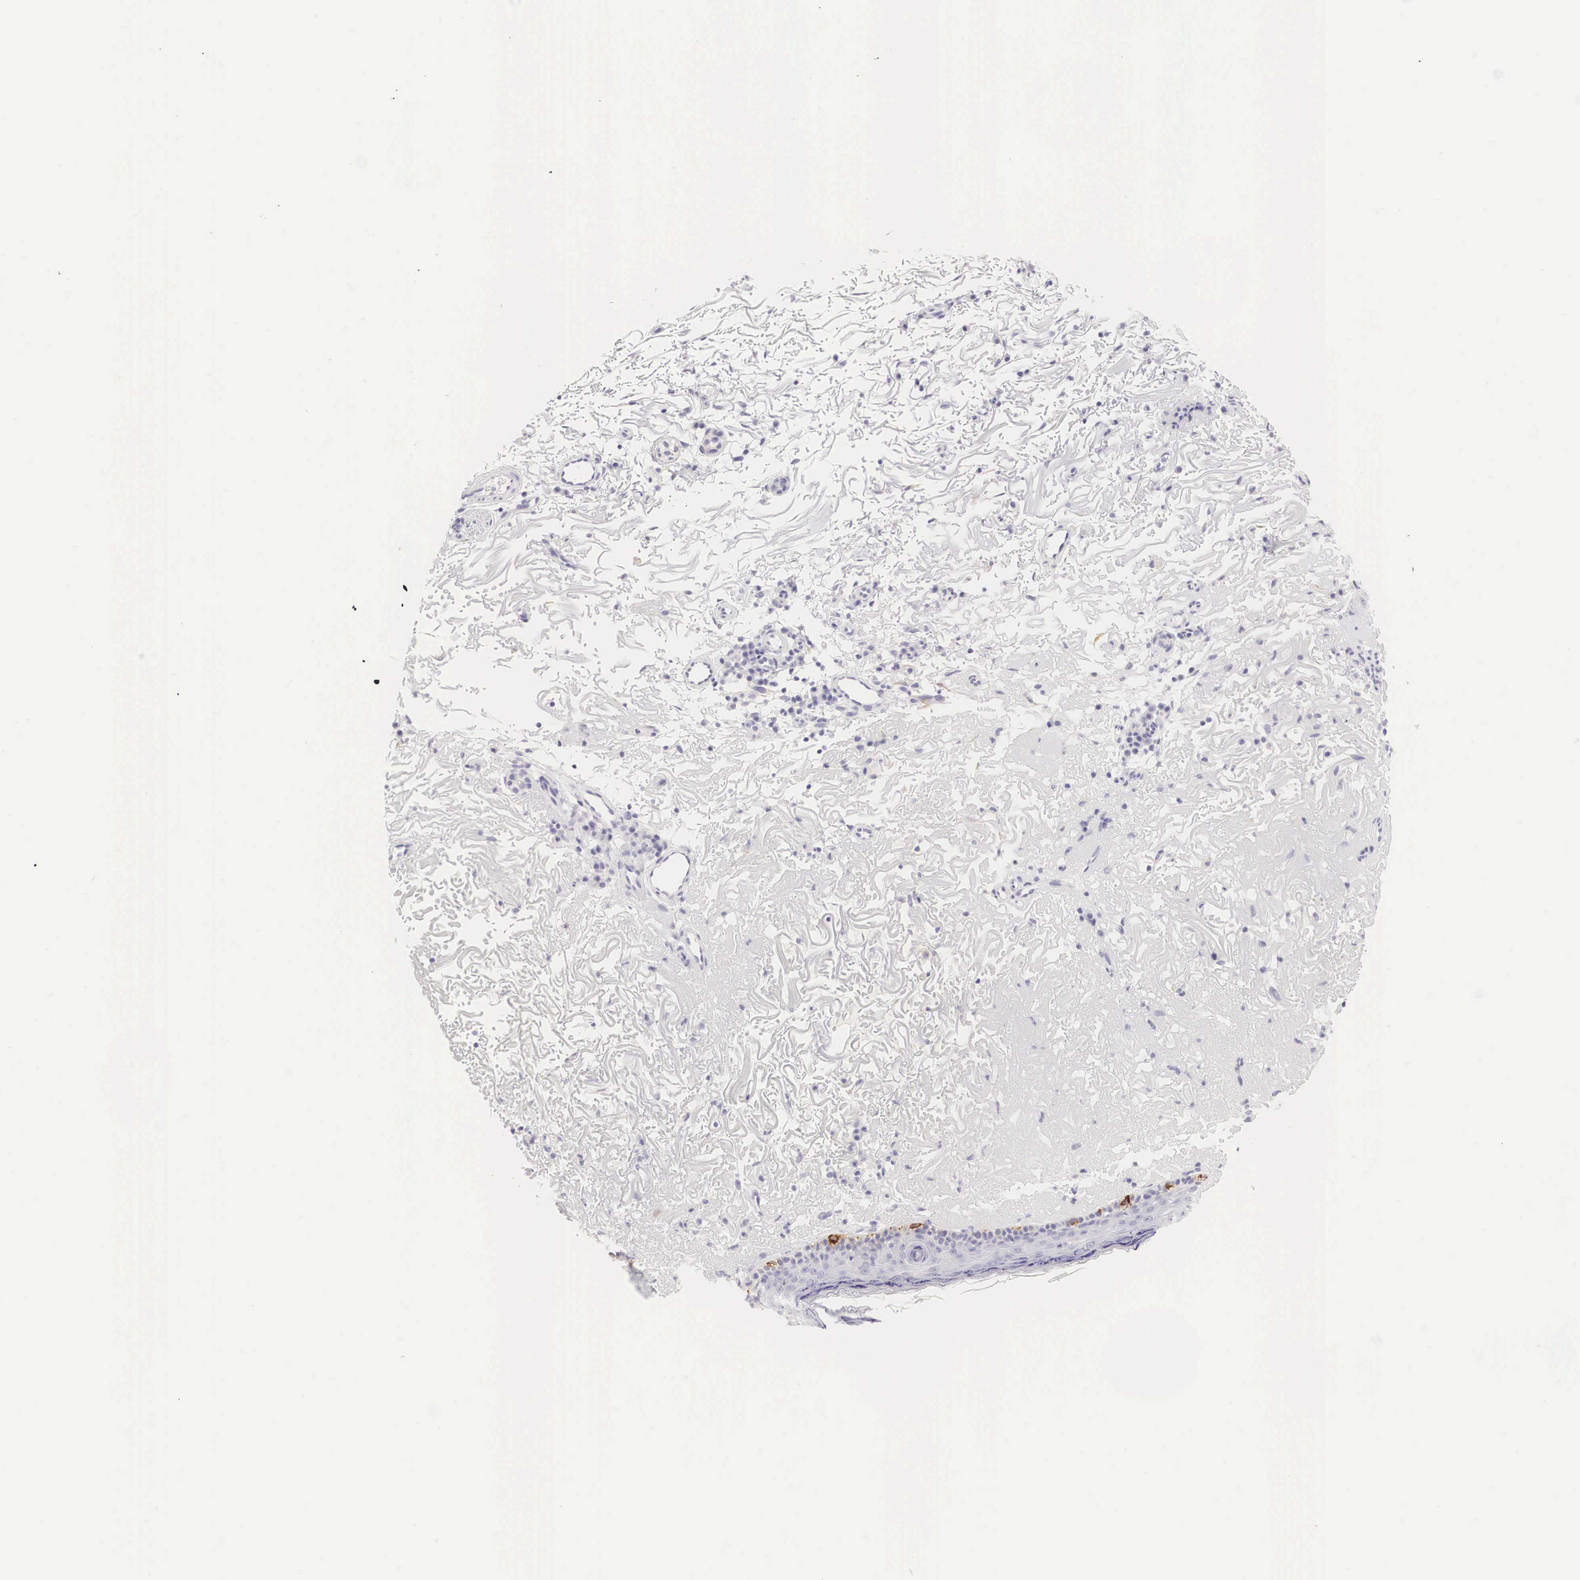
{"staining": {"intensity": "negative", "quantity": "none", "location": "none"}, "tissue": "skin", "cell_type": "Fibroblasts", "image_type": "normal", "snomed": [{"axis": "morphology", "description": "Normal tissue, NOS"}, {"axis": "topography", "description": "Skin"}], "caption": "This histopathology image is of benign skin stained with immunohistochemistry to label a protein in brown with the nuclei are counter-stained blue. There is no expression in fibroblasts. Nuclei are stained in blue.", "gene": "TYR", "patient": {"sex": "female", "age": 90}}